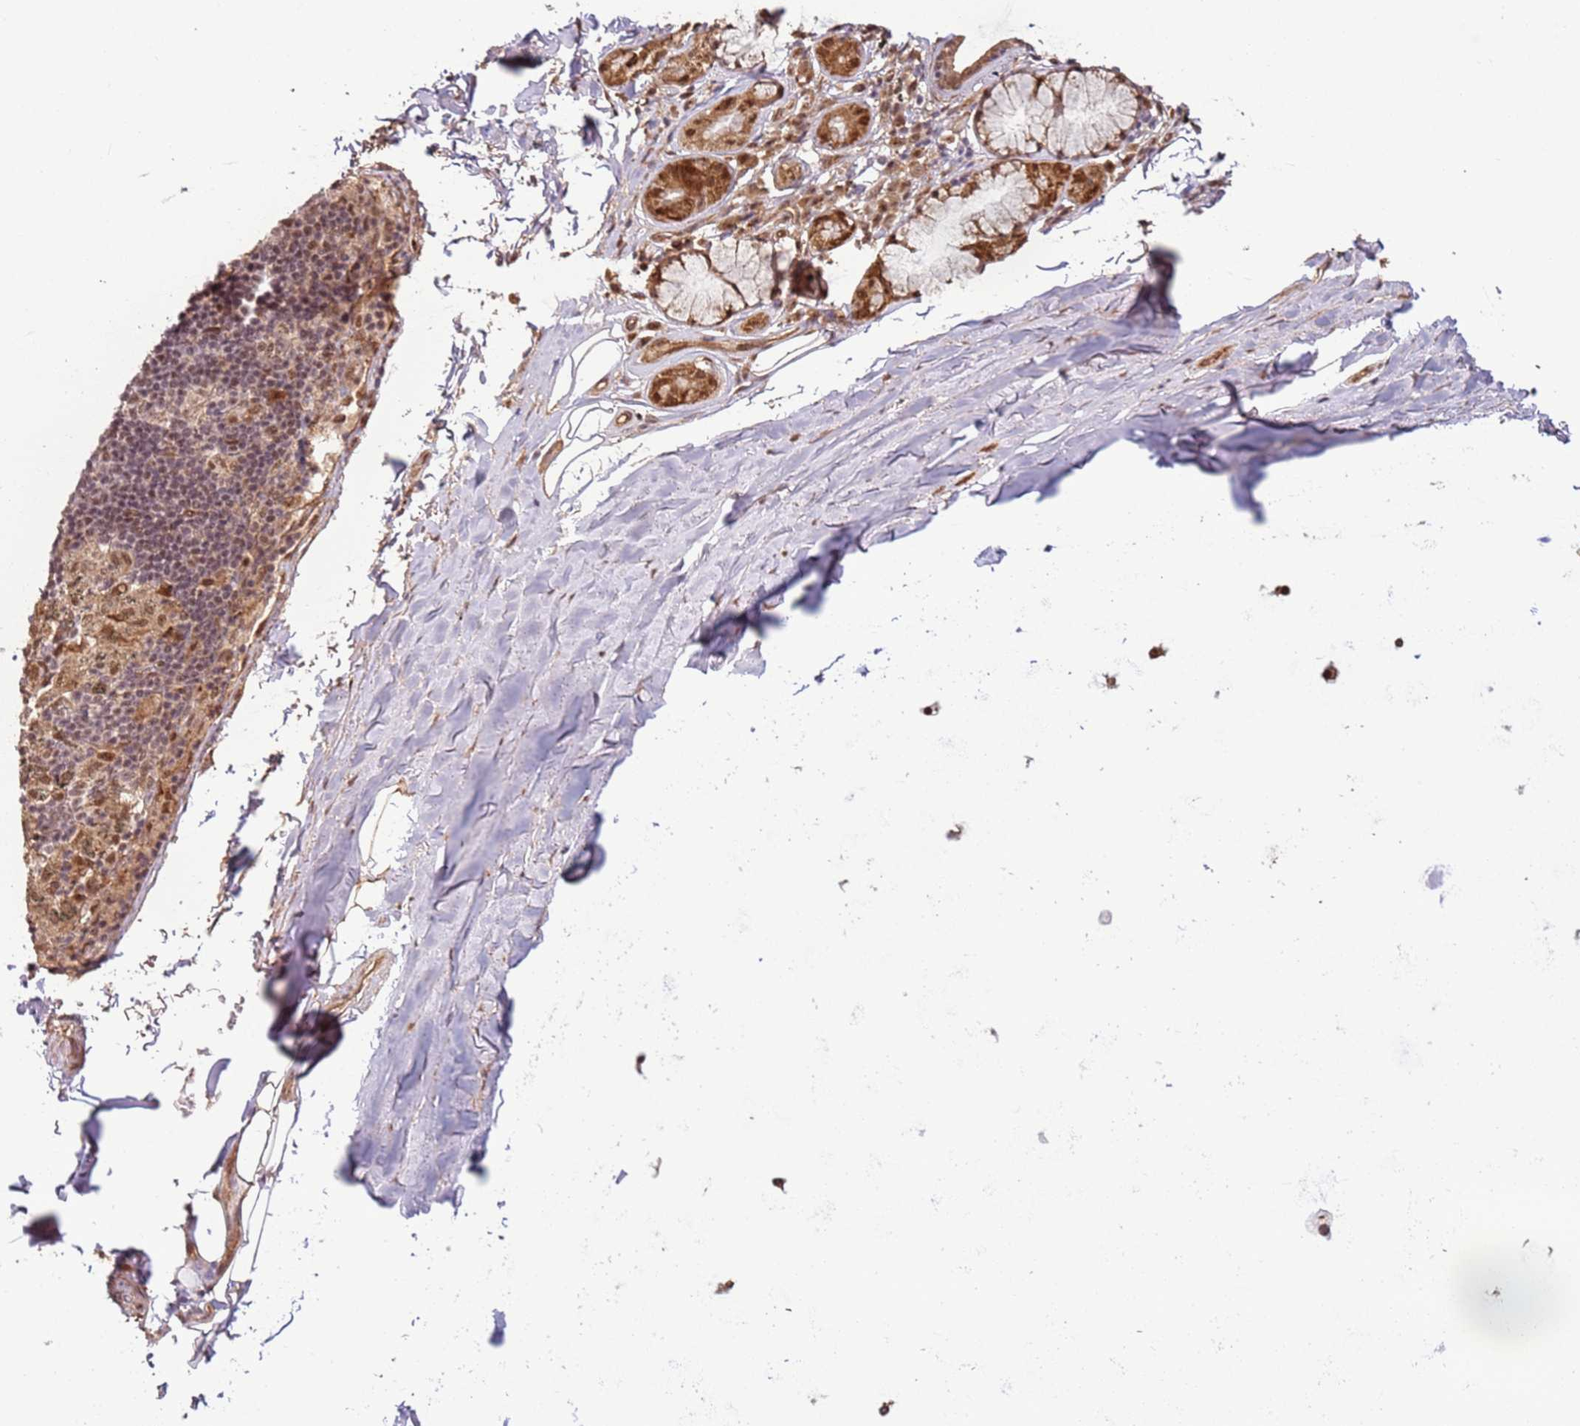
{"staining": {"intensity": "negative", "quantity": "none", "location": "none"}, "tissue": "adipose tissue", "cell_type": "Adipocytes", "image_type": "normal", "snomed": [{"axis": "morphology", "description": "Normal tissue, NOS"}, {"axis": "topography", "description": "Lymph node"}, {"axis": "topography", "description": "Bronchus"}], "caption": "Adipocytes are negative for brown protein staining in normal adipose tissue. The staining is performed using DAB brown chromogen with nuclei counter-stained in using hematoxylin.", "gene": "POLR3H", "patient": {"sex": "male", "age": 63}}